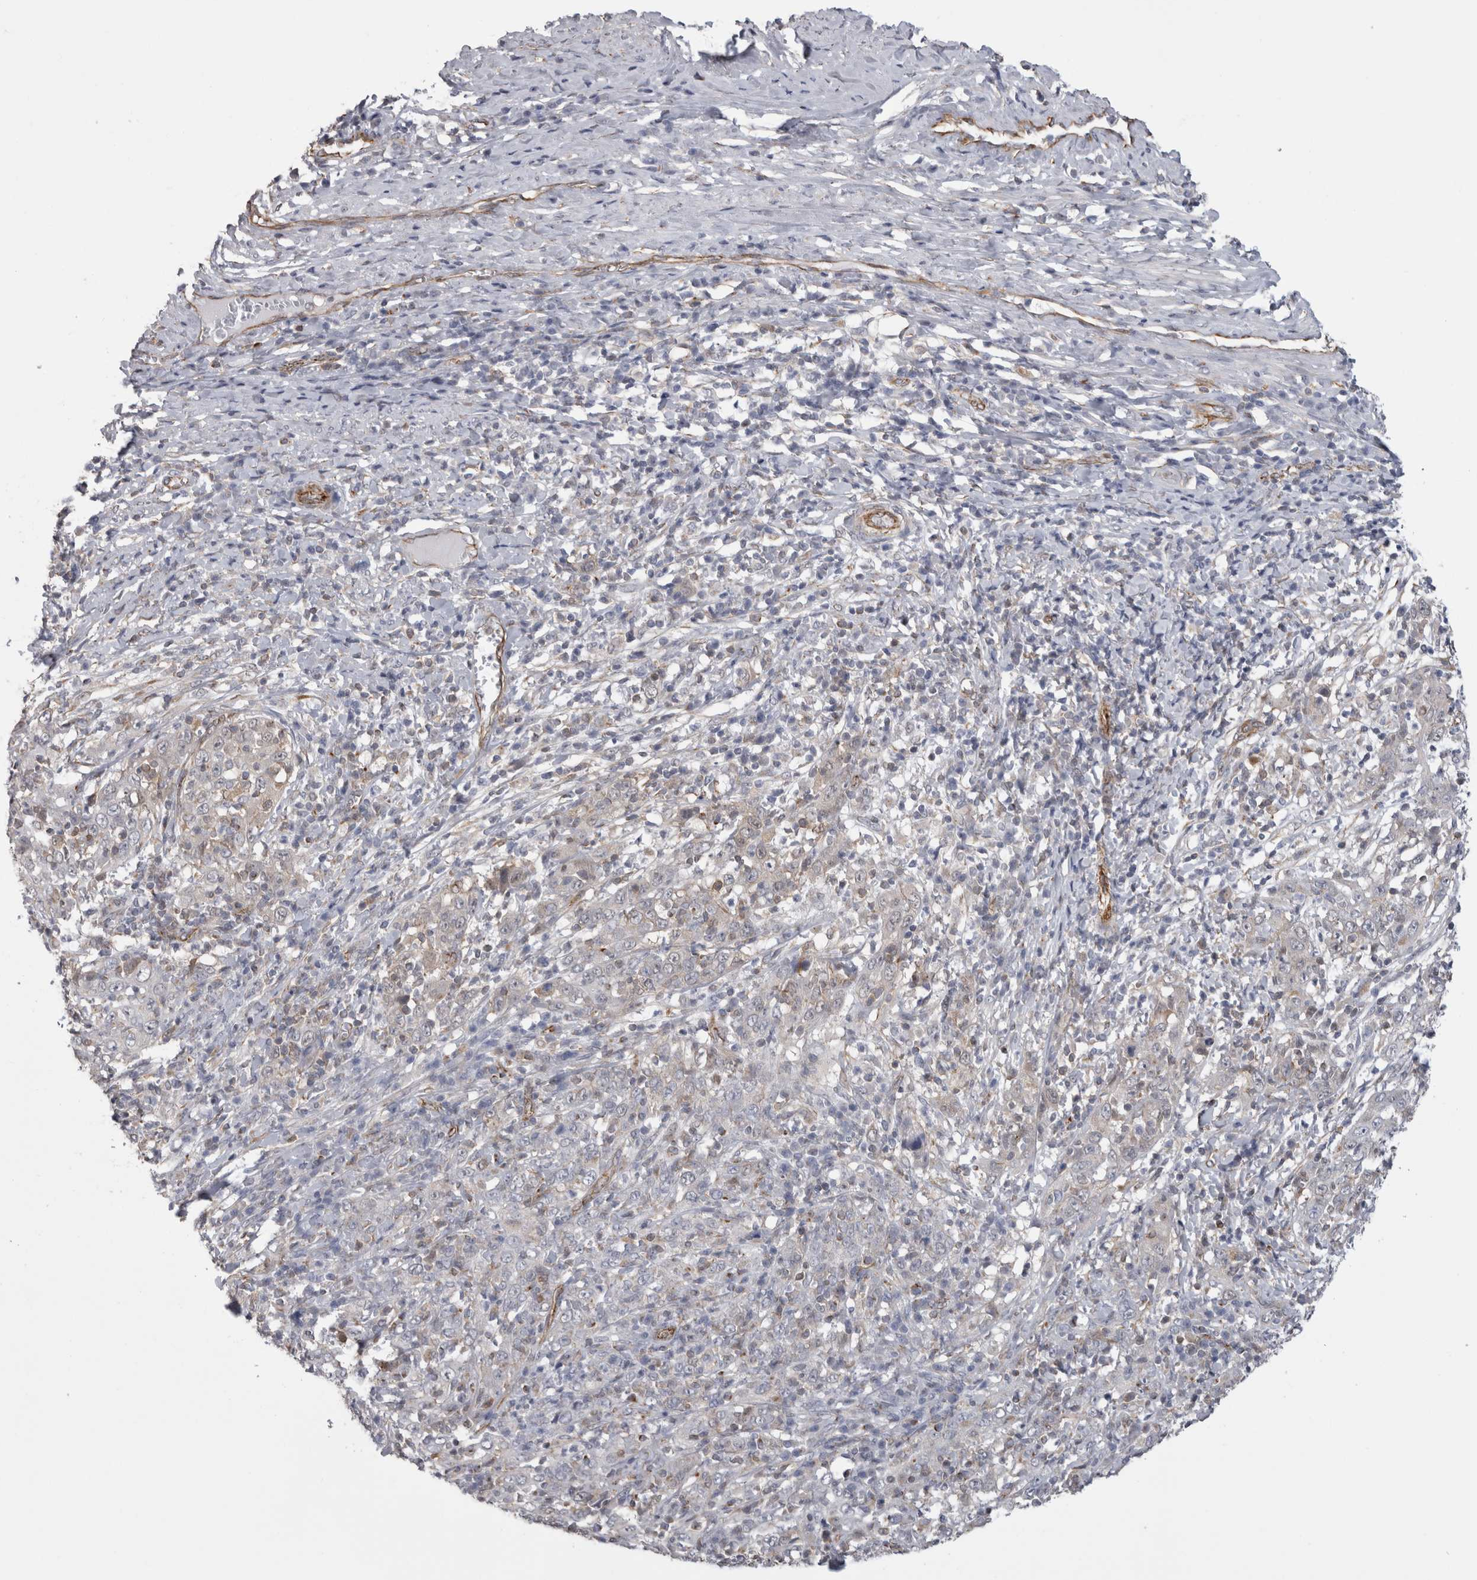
{"staining": {"intensity": "negative", "quantity": "none", "location": "none"}, "tissue": "cervical cancer", "cell_type": "Tumor cells", "image_type": "cancer", "snomed": [{"axis": "morphology", "description": "Squamous cell carcinoma, NOS"}, {"axis": "topography", "description": "Cervix"}], "caption": "Immunohistochemistry micrograph of cervical cancer stained for a protein (brown), which displays no staining in tumor cells. Nuclei are stained in blue.", "gene": "ACOT7", "patient": {"sex": "female", "age": 46}}